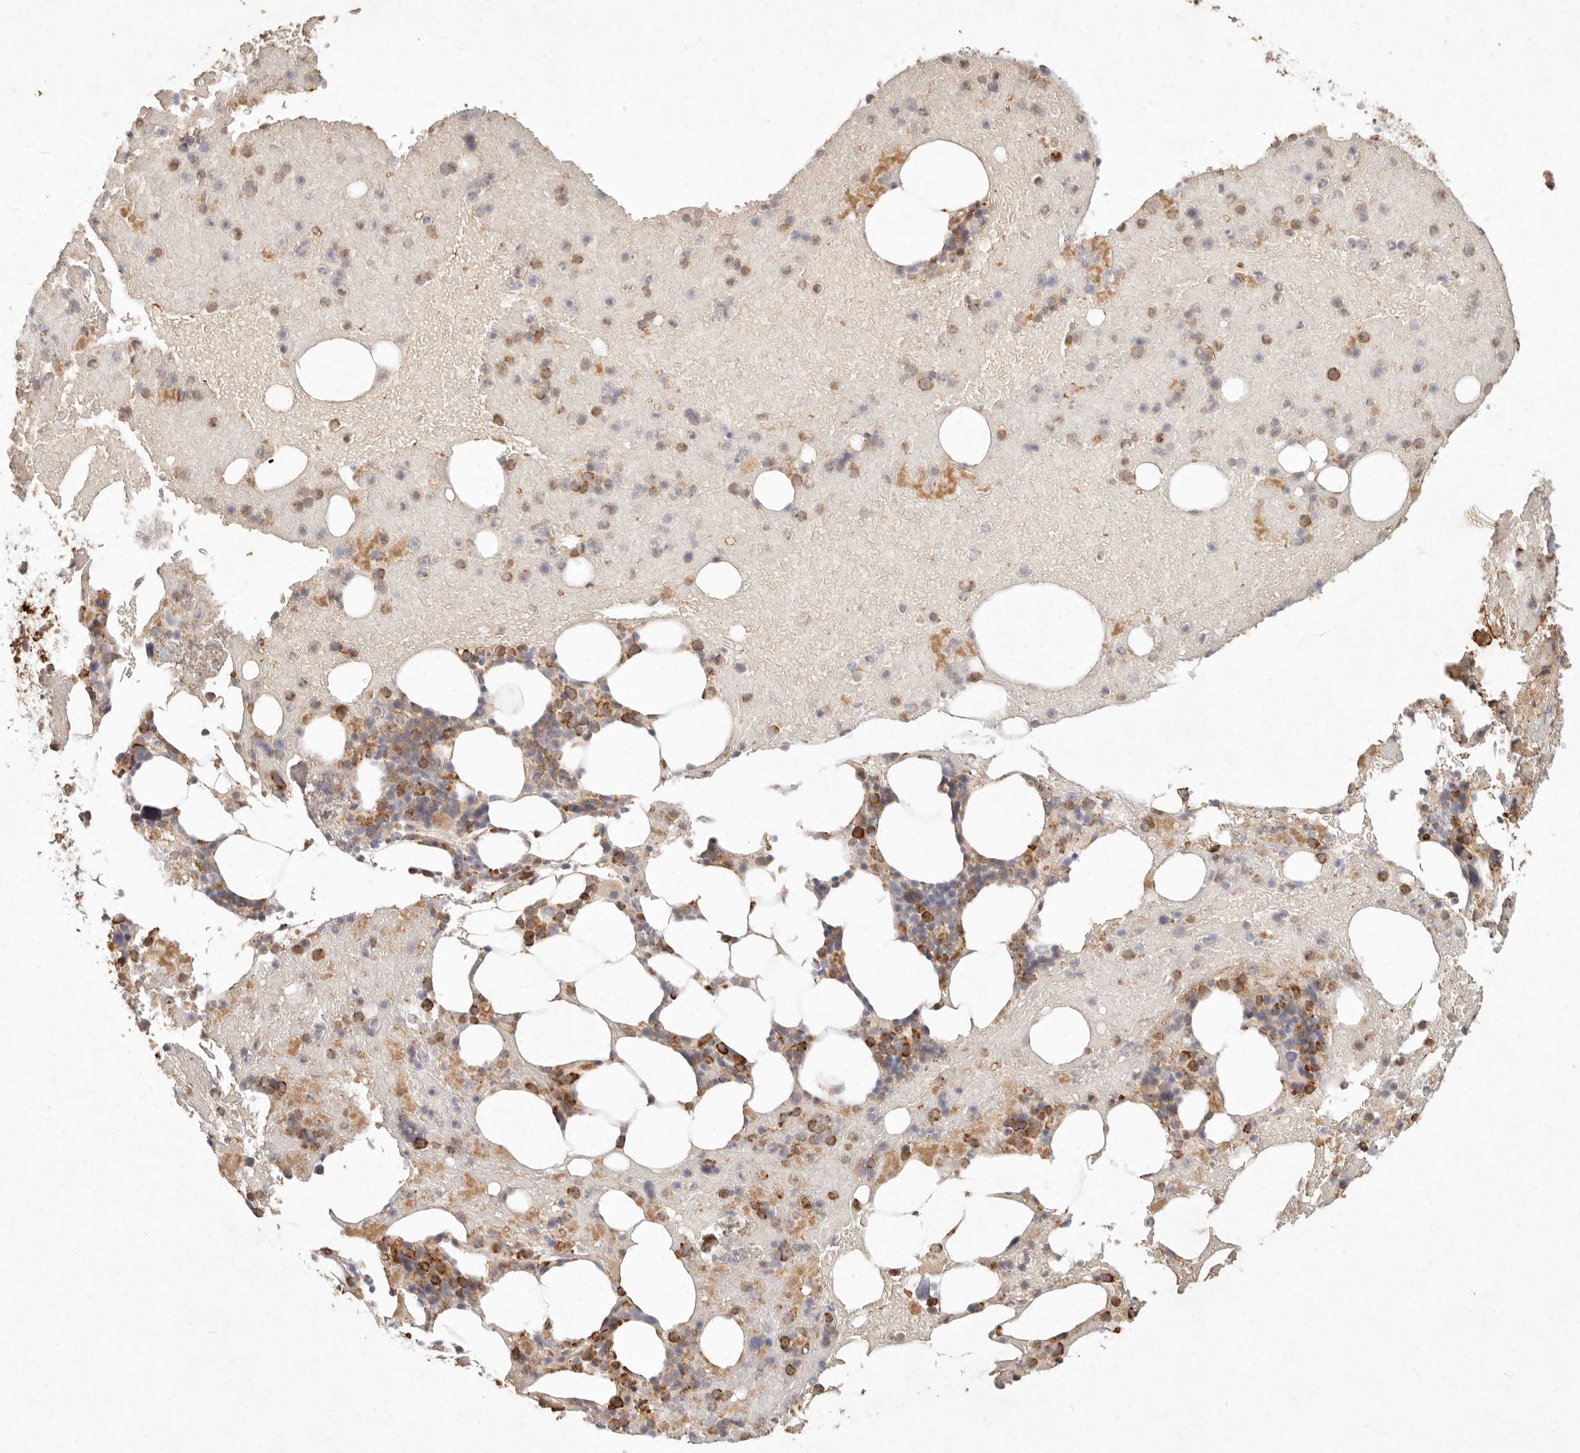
{"staining": {"intensity": "moderate", "quantity": "25%-75%", "location": "cytoplasmic/membranous"}, "tissue": "bone marrow", "cell_type": "Hematopoietic cells", "image_type": "normal", "snomed": [{"axis": "morphology", "description": "Normal tissue, NOS"}, {"axis": "topography", "description": "Bone marrow"}], "caption": "Hematopoietic cells show medium levels of moderate cytoplasmic/membranous staining in approximately 25%-75% of cells in unremarkable bone marrow. (DAB = brown stain, brightfield microscopy at high magnification).", "gene": "C1orf127", "patient": {"sex": "female", "age": 54}}